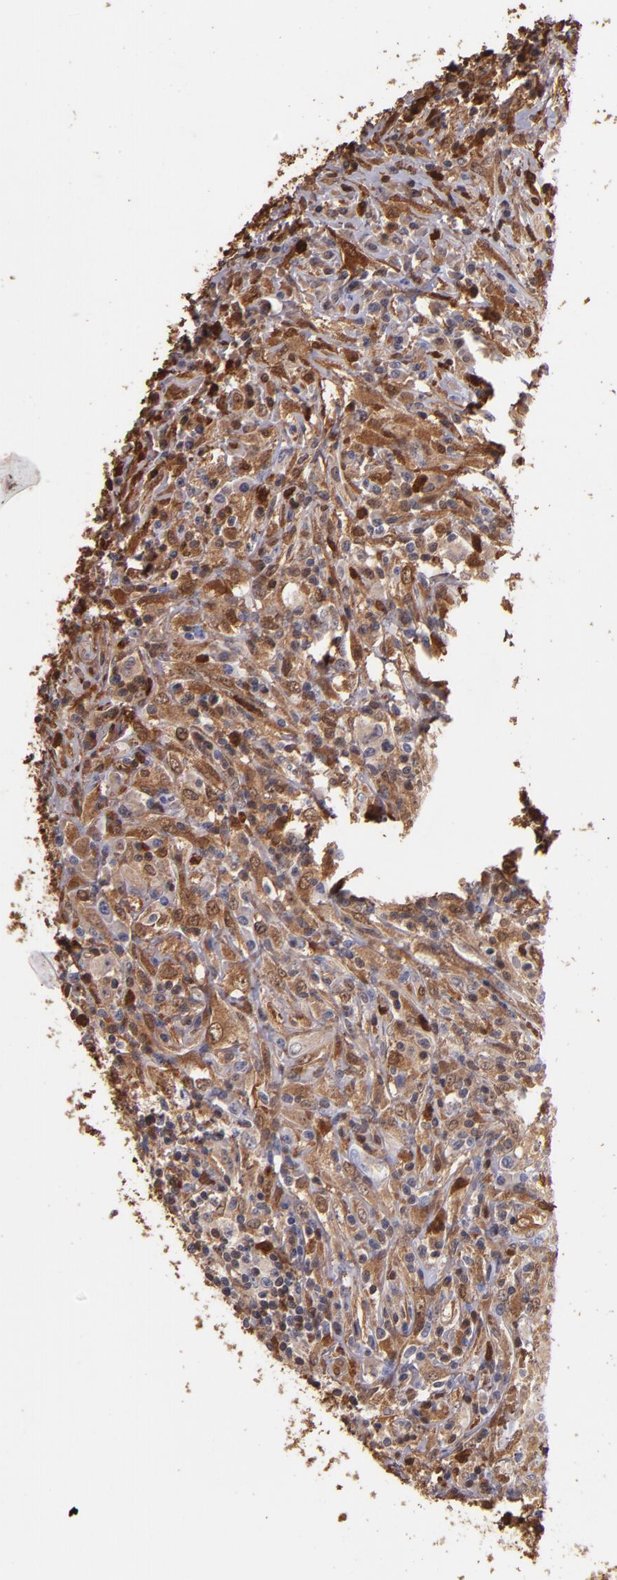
{"staining": {"intensity": "moderate", "quantity": ">75%", "location": "cytoplasmic/membranous,nuclear"}, "tissue": "lymphoma", "cell_type": "Tumor cells", "image_type": "cancer", "snomed": [{"axis": "morphology", "description": "Hodgkin's disease, NOS"}, {"axis": "topography", "description": "Lymph node"}], "caption": "Tumor cells display medium levels of moderate cytoplasmic/membranous and nuclear staining in about >75% of cells in Hodgkin's disease. The protein is stained brown, and the nuclei are stained in blue (DAB (3,3'-diaminobenzidine) IHC with brightfield microscopy, high magnification).", "gene": "S100A6", "patient": {"sex": "female", "age": 25}}